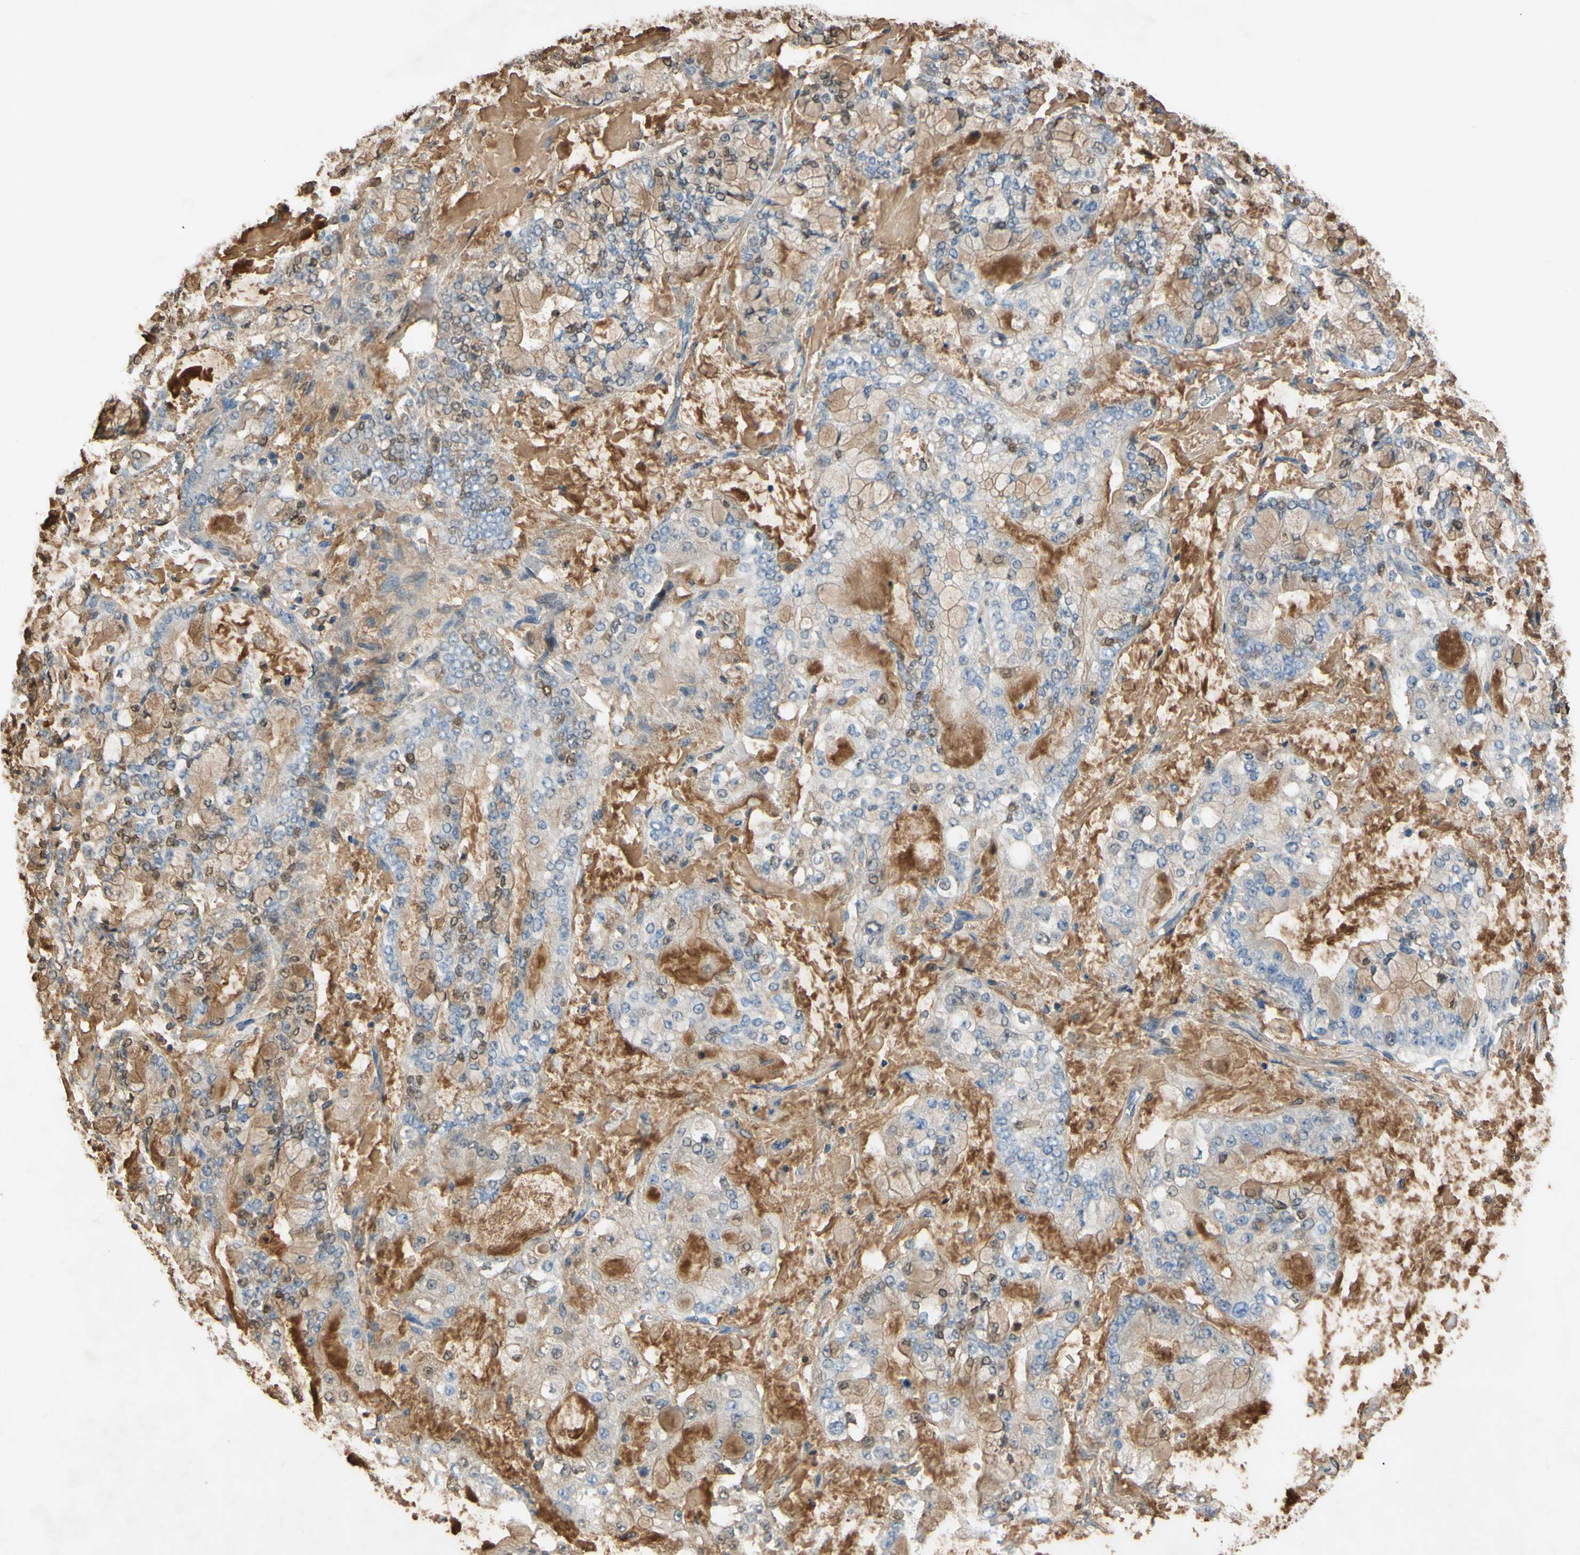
{"staining": {"intensity": "moderate", "quantity": ">75%", "location": "cytoplasmic/membranous"}, "tissue": "stomach cancer", "cell_type": "Tumor cells", "image_type": "cancer", "snomed": [{"axis": "morphology", "description": "Adenocarcinoma, NOS"}, {"axis": "topography", "description": "Stomach"}], "caption": "The image displays immunohistochemical staining of stomach cancer. There is moderate cytoplasmic/membranous expression is identified in approximately >75% of tumor cells. (DAB (3,3'-diaminobenzidine) = brown stain, brightfield microscopy at high magnification).", "gene": "TIMP2", "patient": {"sex": "male", "age": 76}}